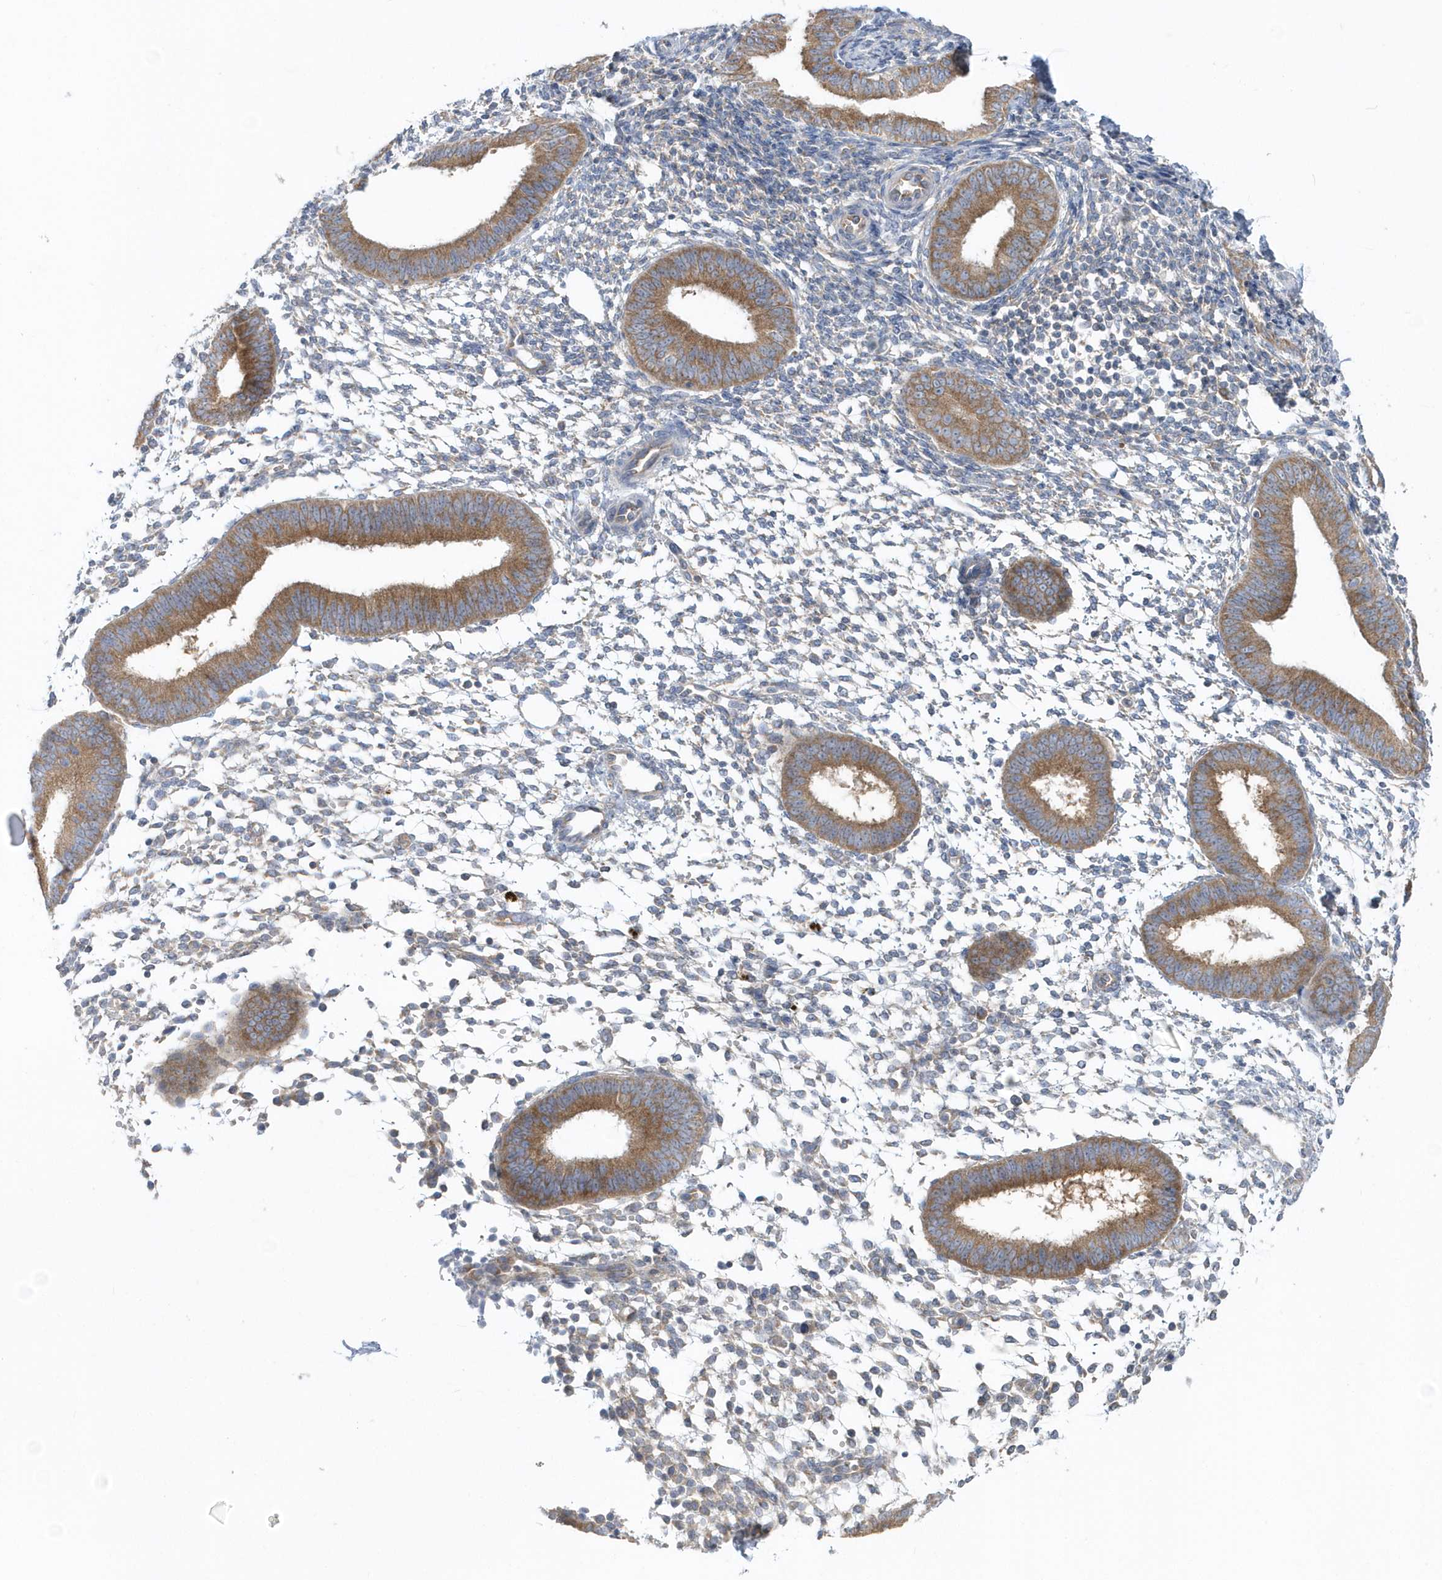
{"staining": {"intensity": "negative", "quantity": "none", "location": "none"}, "tissue": "endometrium", "cell_type": "Cells in endometrial stroma", "image_type": "normal", "snomed": [{"axis": "morphology", "description": "Normal tissue, NOS"}, {"axis": "topography", "description": "Uterus"}, {"axis": "topography", "description": "Endometrium"}], "caption": "Cells in endometrial stroma are negative for brown protein staining in unremarkable endometrium. (Stains: DAB immunohistochemistry (IHC) with hematoxylin counter stain, Microscopy: brightfield microscopy at high magnification).", "gene": "EIF3C", "patient": {"sex": "female", "age": 48}}